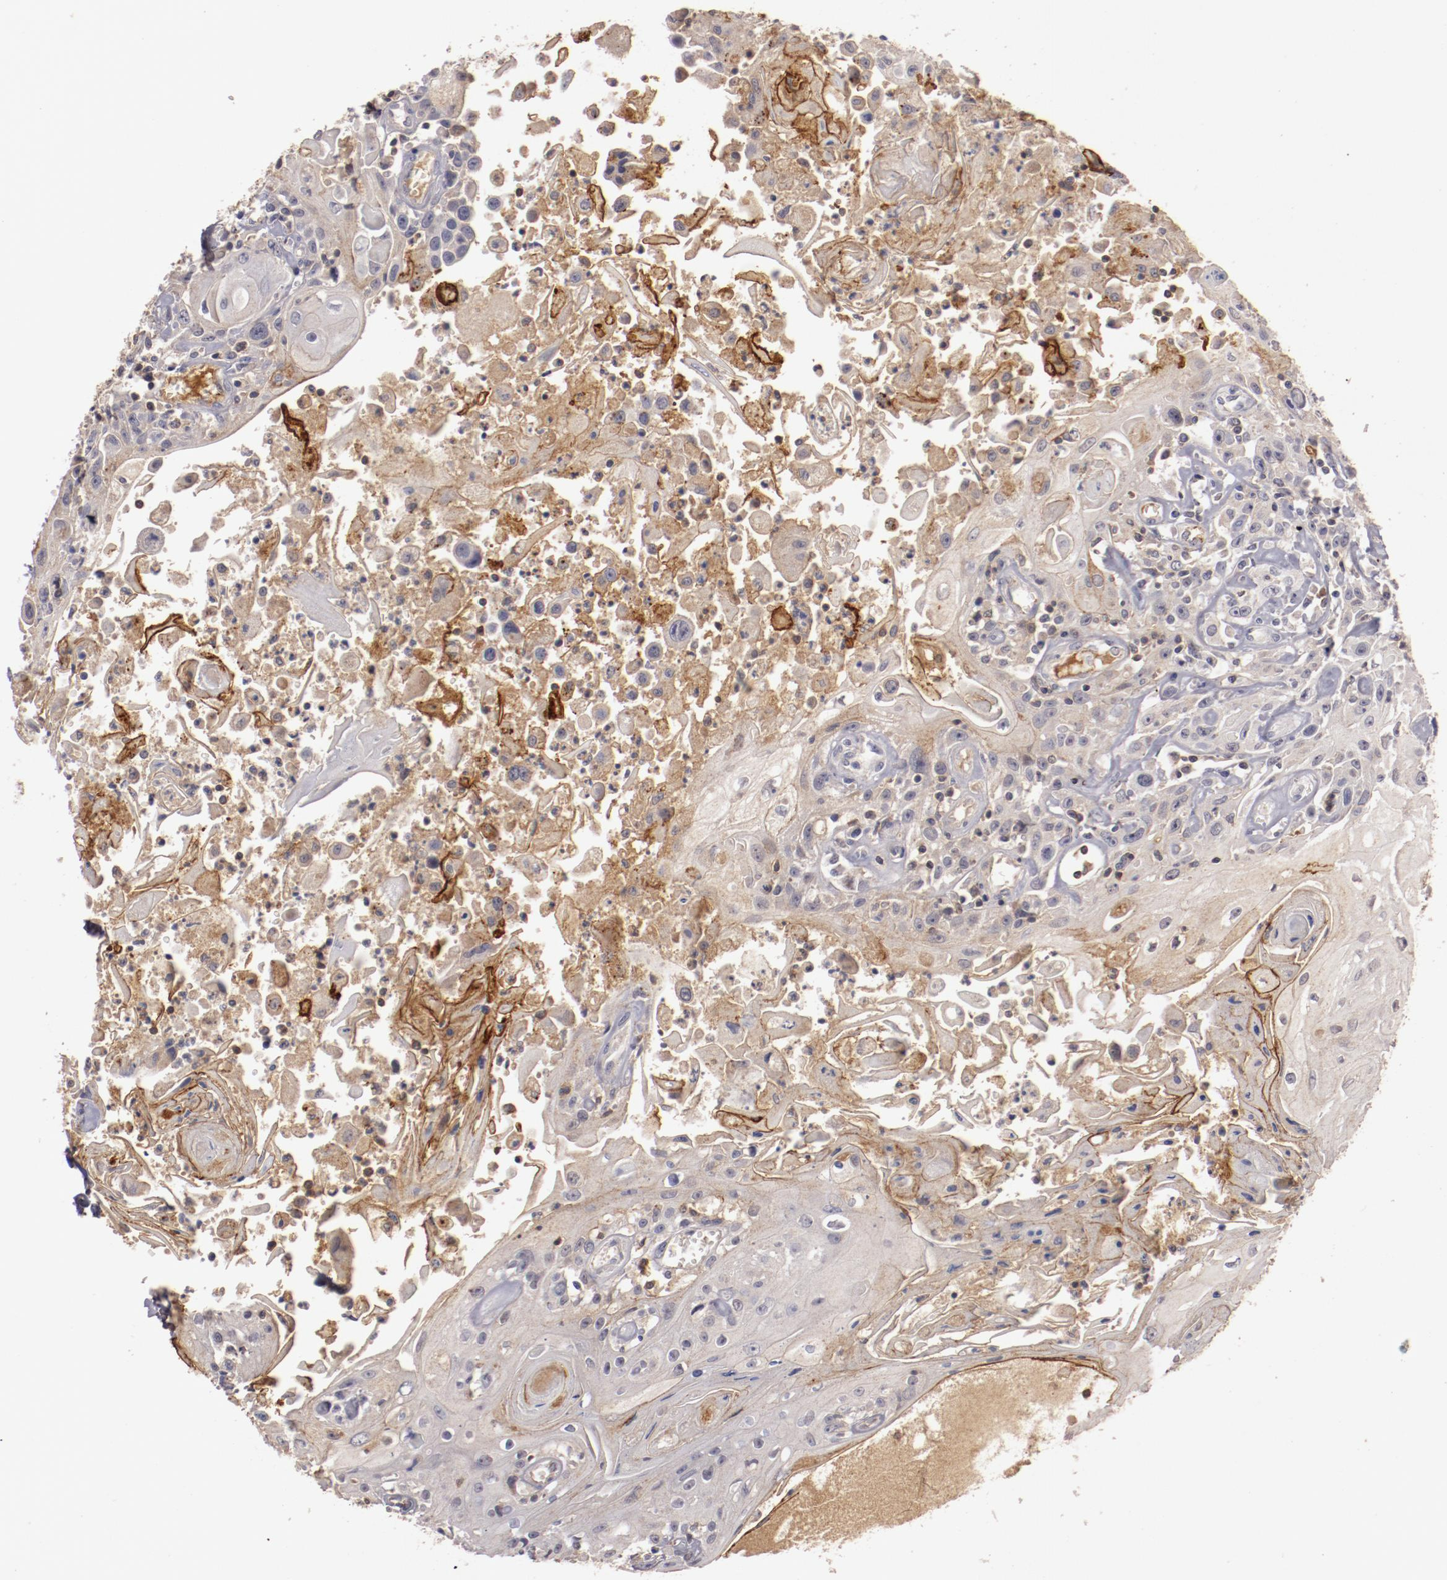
{"staining": {"intensity": "moderate", "quantity": "25%-75%", "location": "cytoplasmic/membranous"}, "tissue": "head and neck cancer", "cell_type": "Tumor cells", "image_type": "cancer", "snomed": [{"axis": "morphology", "description": "Squamous cell carcinoma, NOS"}, {"axis": "topography", "description": "Oral tissue"}, {"axis": "topography", "description": "Head-Neck"}], "caption": "Immunohistochemistry micrograph of neoplastic tissue: human head and neck cancer stained using immunohistochemistry reveals medium levels of moderate protein expression localized specifically in the cytoplasmic/membranous of tumor cells, appearing as a cytoplasmic/membranous brown color.", "gene": "MBL2", "patient": {"sex": "female", "age": 76}}